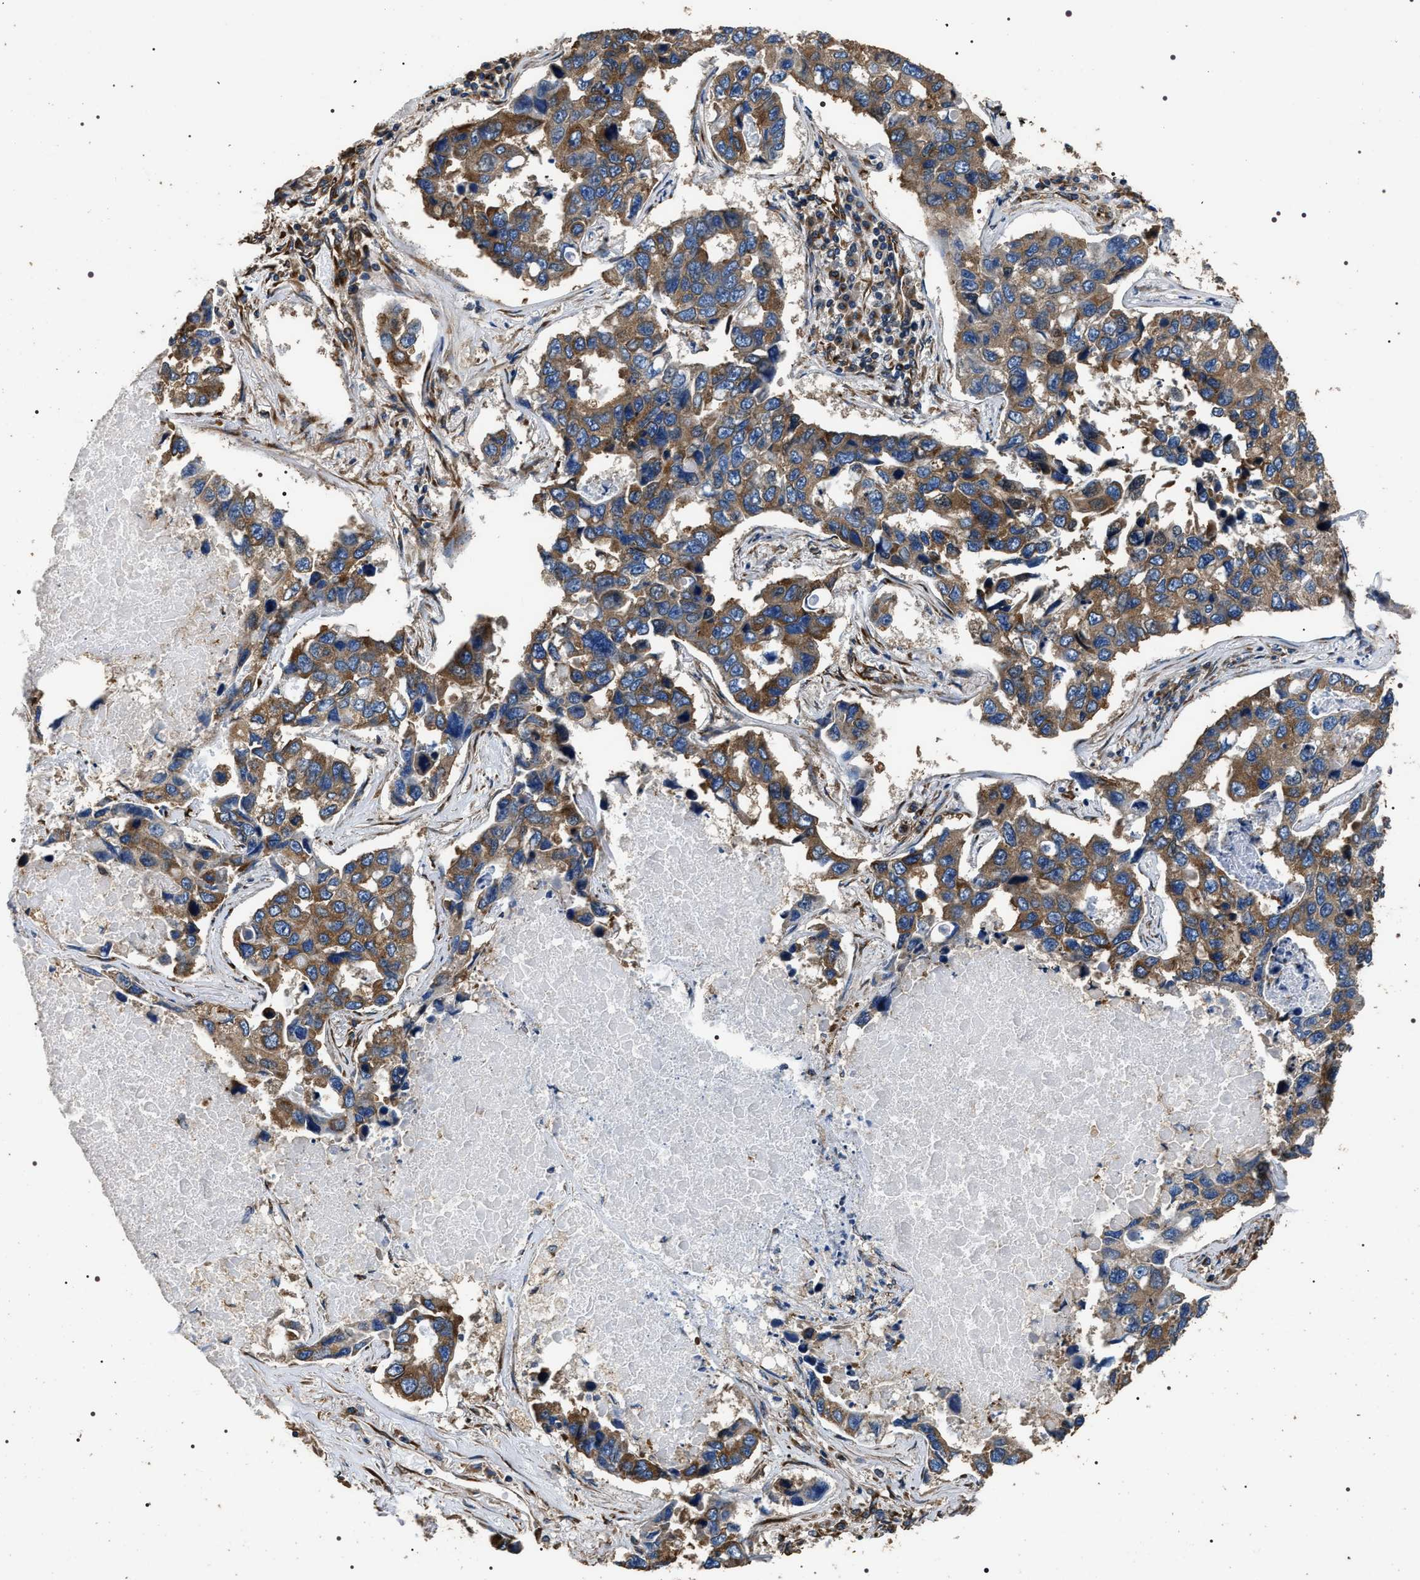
{"staining": {"intensity": "moderate", "quantity": ">75%", "location": "cytoplasmic/membranous"}, "tissue": "lung cancer", "cell_type": "Tumor cells", "image_type": "cancer", "snomed": [{"axis": "morphology", "description": "Adenocarcinoma, NOS"}, {"axis": "topography", "description": "Lung"}], "caption": "Immunohistochemical staining of lung cancer demonstrates medium levels of moderate cytoplasmic/membranous expression in about >75% of tumor cells. The staining is performed using DAB brown chromogen to label protein expression. The nuclei are counter-stained blue using hematoxylin.", "gene": "KTN1", "patient": {"sex": "male", "age": 64}}